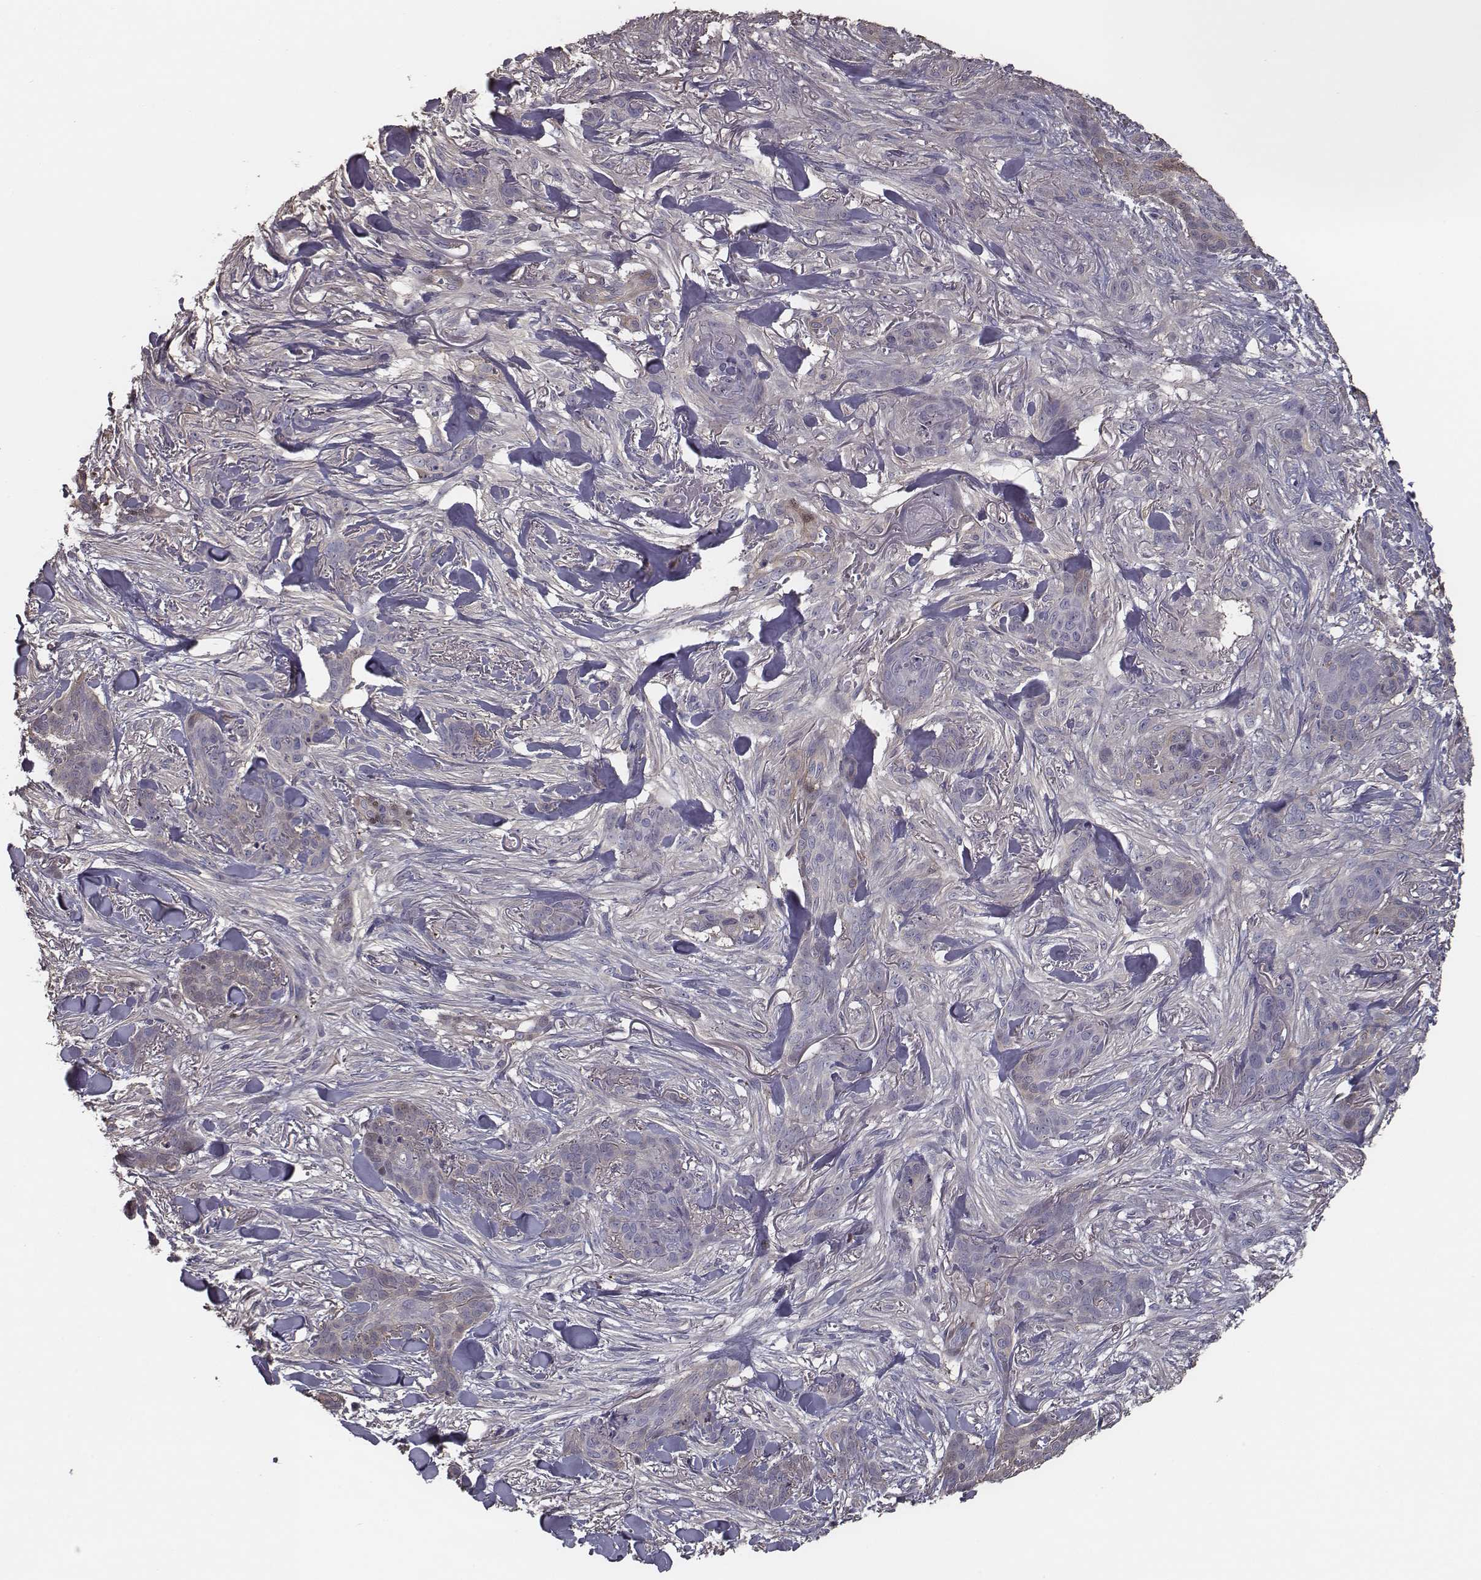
{"staining": {"intensity": "weak", "quantity": ">75%", "location": "cytoplasmic/membranous"}, "tissue": "skin cancer", "cell_type": "Tumor cells", "image_type": "cancer", "snomed": [{"axis": "morphology", "description": "Basal cell carcinoma"}, {"axis": "topography", "description": "Skin"}], "caption": "This is a photomicrograph of immunohistochemistry (IHC) staining of skin cancer, which shows weak staining in the cytoplasmic/membranous of tumor cells.", "gene": "ISYNA1", "patient": {"sex": "female", "age": 61}}